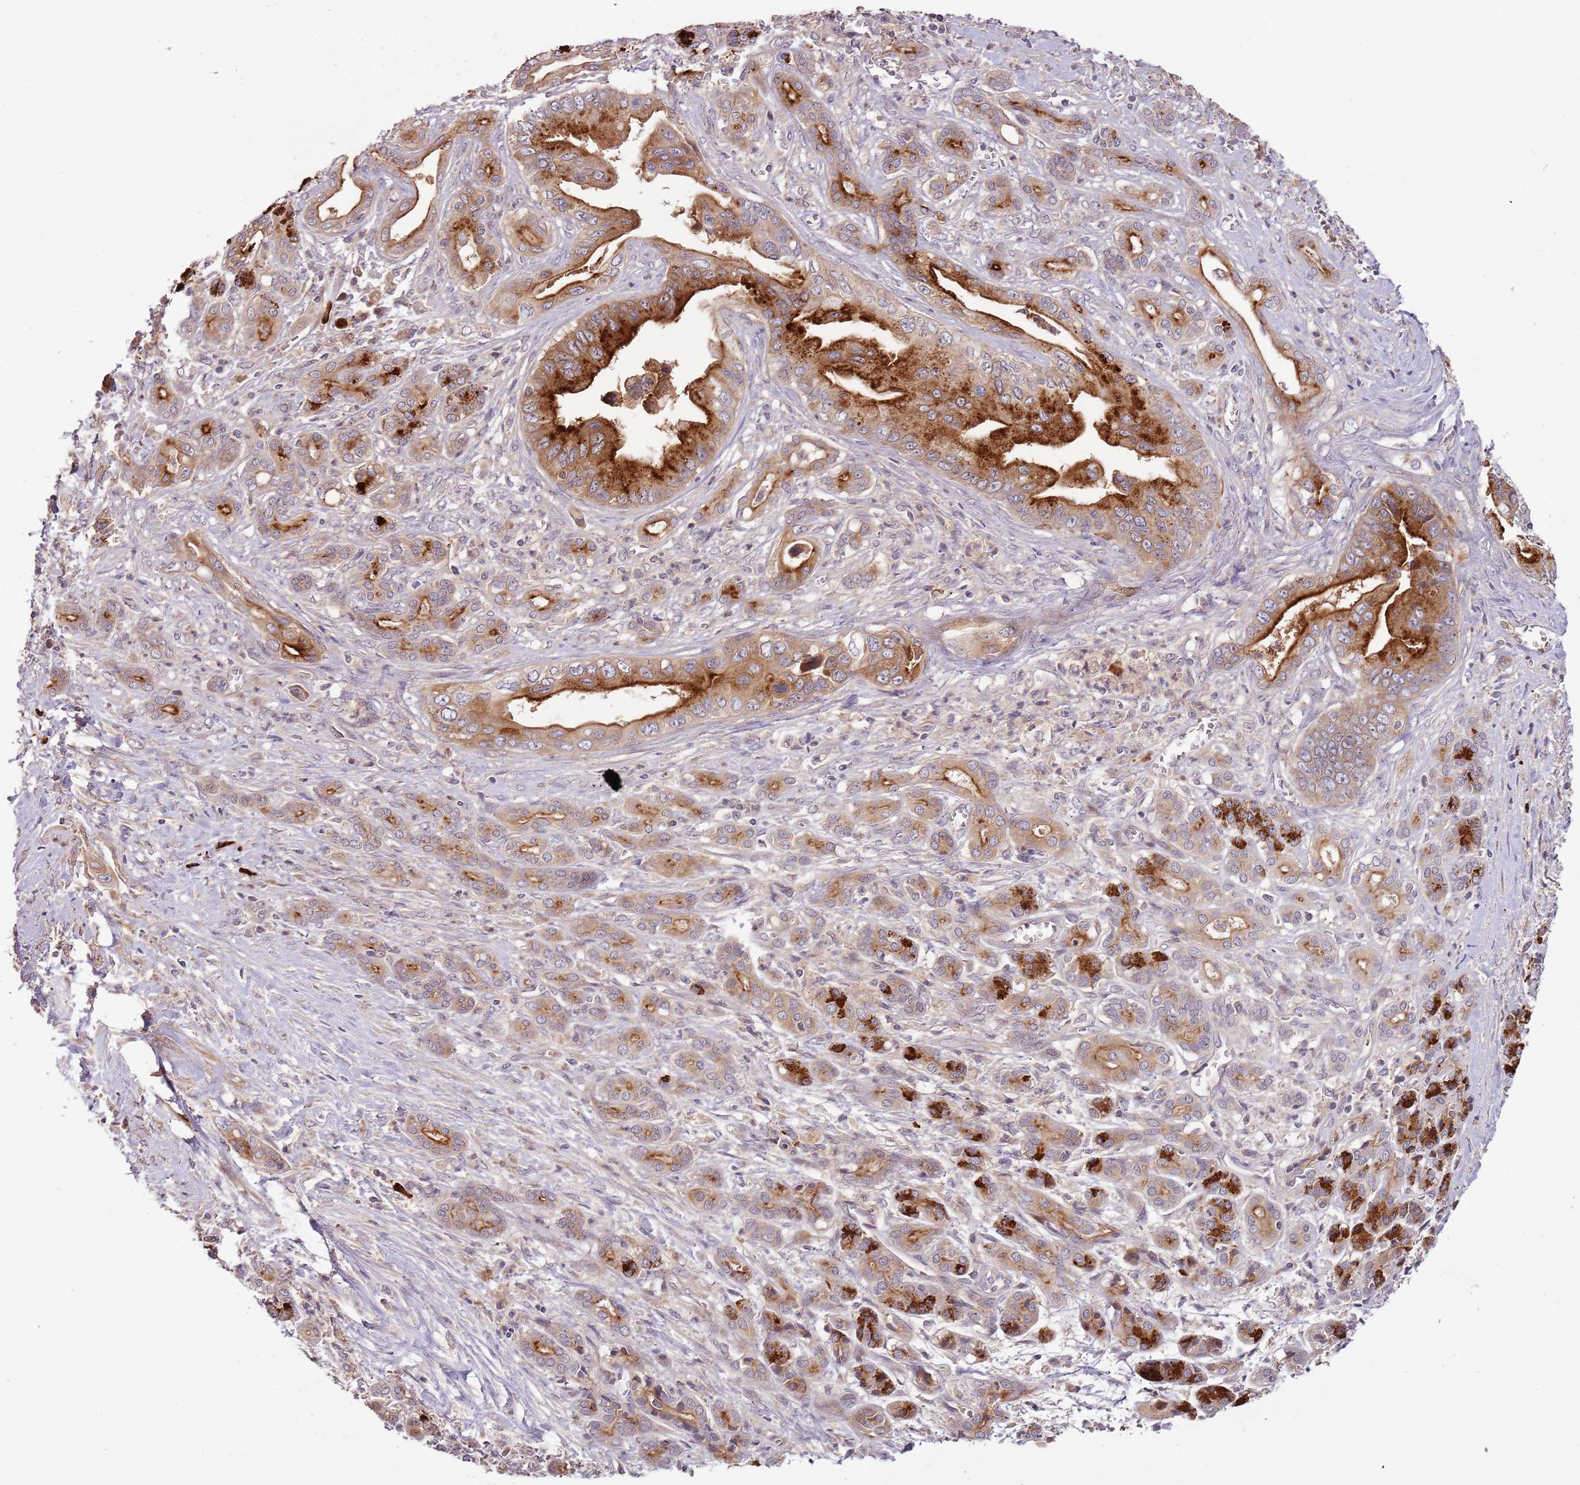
{"staining": {"intensity": "strong", "quantity": ">75%", "location": "cytoplasmic/membranous"}, "tissue": "pancreatic cancer", "cell_type": "Tumor cells", "image_type": "cancer", "snomed": [{"axis": "morphology", "description": "Adenocarcinoma, NOS"}, {"axis": "topography", "description": "Pancreas"}], "caption": "About >75% of tumor cells in pancreatic cancer (adenocarcinoma) demonstrate strong cytoplasmic/membranous protein positivity as visualized by brown immunohistochemical staining.", "gene": "RNF128", "patient": {"sex": "male", "age": 59}}